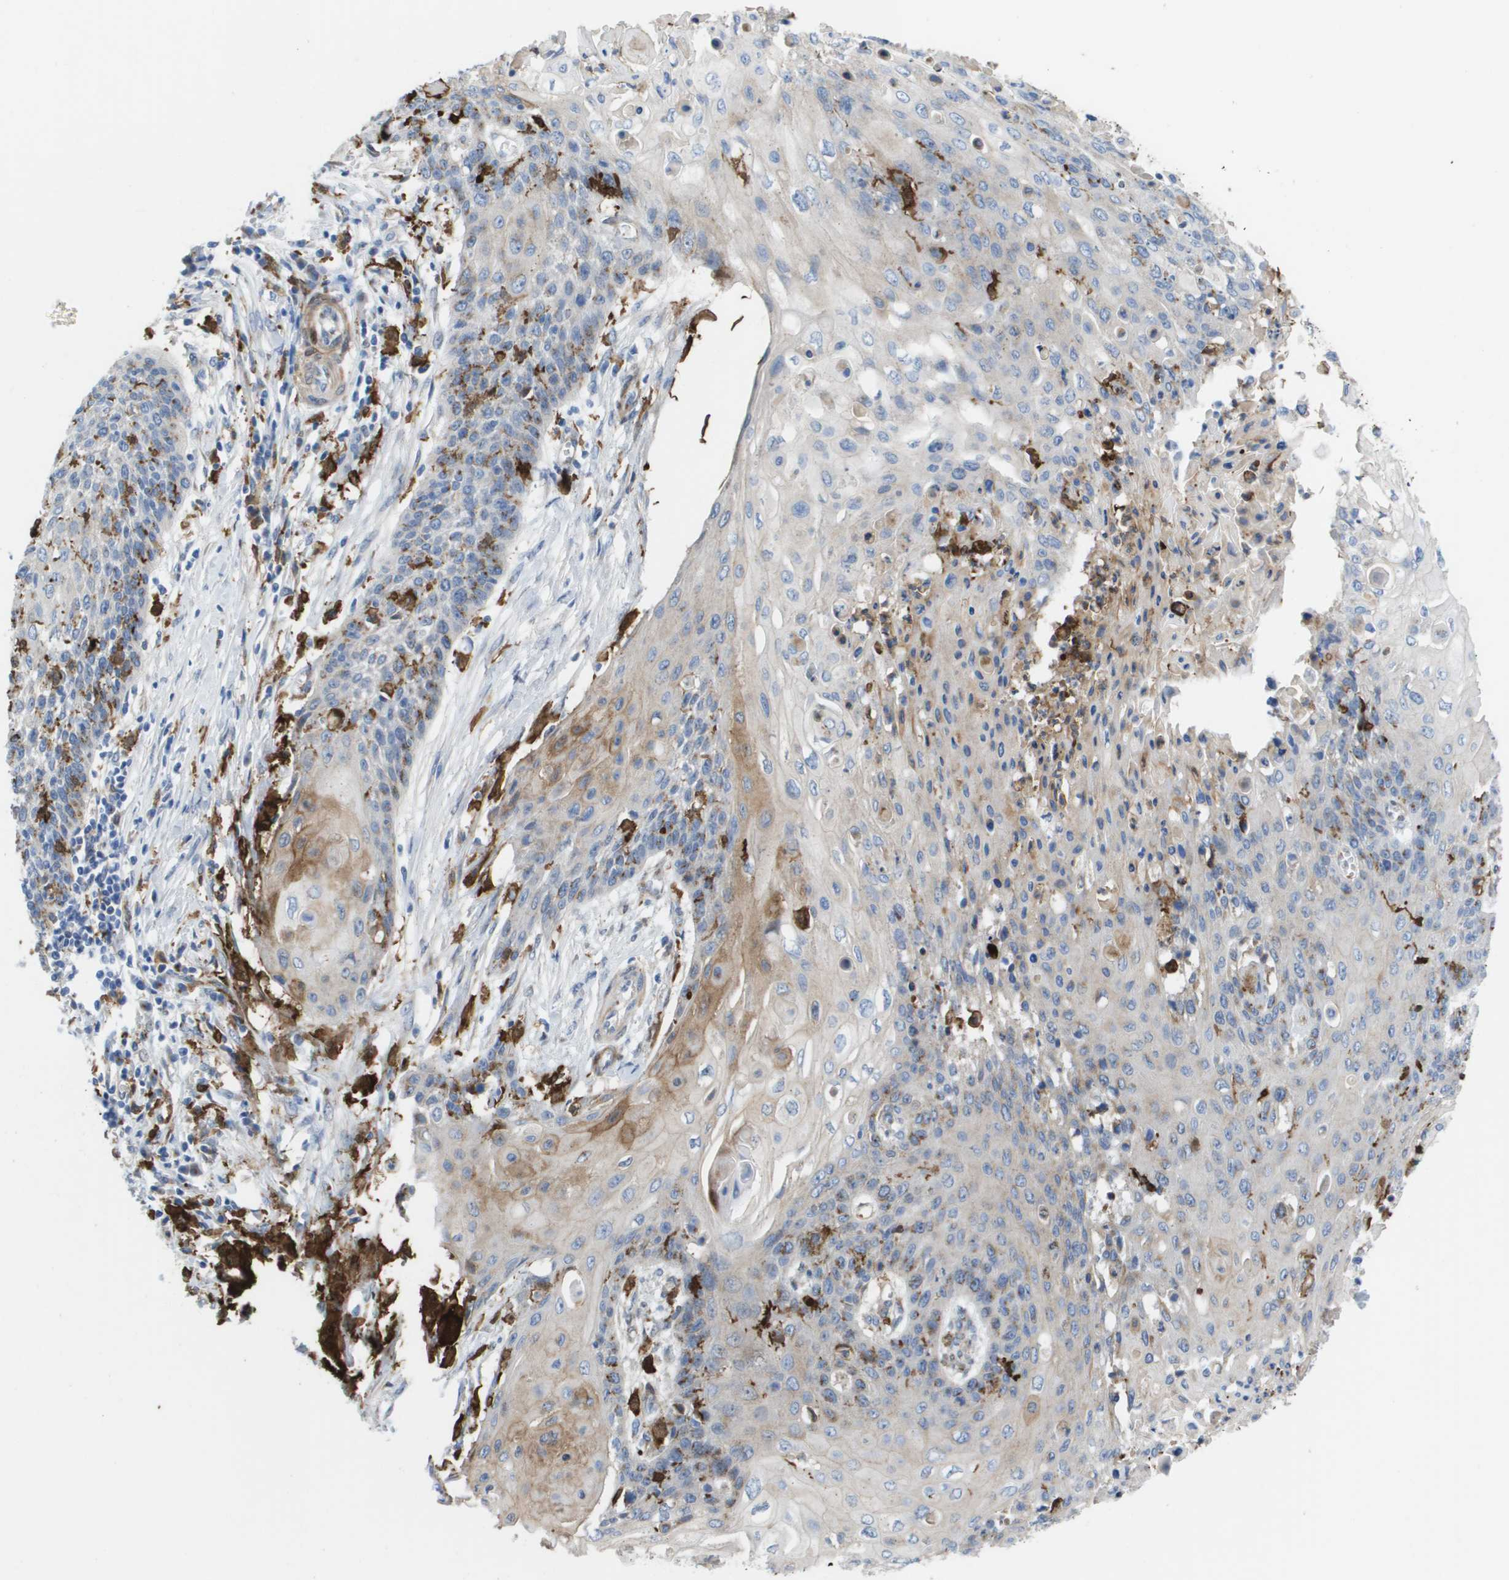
{"staining": {"intensity": "moderate", "quantity": "<25%", "location": "cytoplasmic/membranous"}, "tissue": "cervical cancer", "cell_type": "Tumor cells", "image_type": "cancer", "snomed": [{"axis": "morphology", "description": "Squamous cell carcinoma, NOS"}, {"axis": "topography", "description": "Cervix"}], "caption": "Tumor cells demonstrate moderate cytoplasmic/membranous positivity in approximately <25% of cells in squamous cell carcinoma (cervical). The protein of interest is shown in brown color, while the nuclei are stained blue.", "gene": "SLC37A2", "patient": {"sex": "female", "age": 39}}